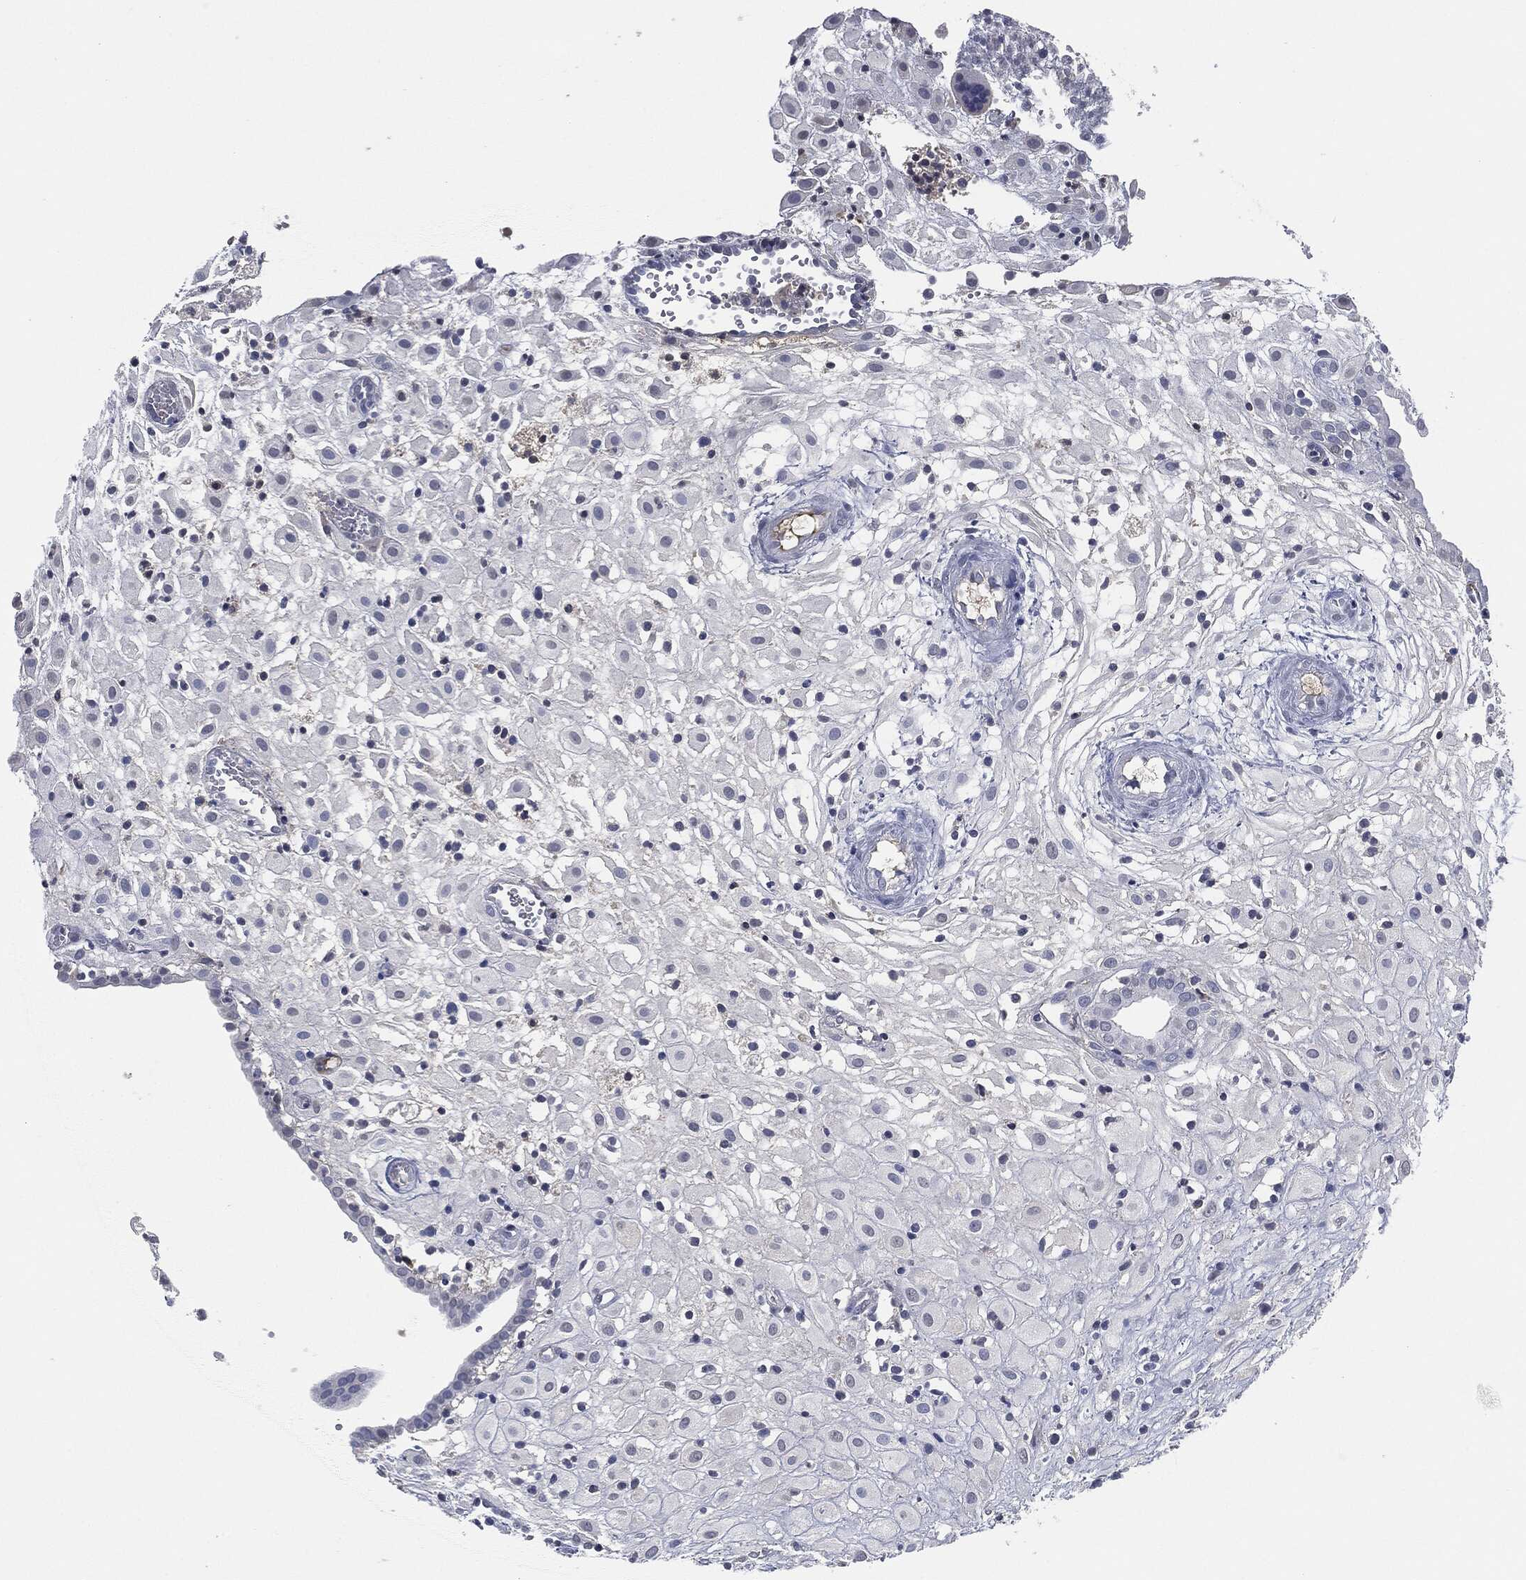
{"staining": {"intensity": "negative", "quantity": "none", "location": "none"}, "tissue": "placenta", "cell_type": "Decidual cells", "image_type": "normal", "snomed": [{"axis": "morphology", "description": "Normal tissue, NOS"}, {"axis": "topography", "description": "Placenta"}], "caption": "A high-resolution histopathology image shows immunohistochemistry staining of normal placenta, which displays no significant positivity in decidual cells.", "gene": "SIGLEC7", "patient": {"sex": "female", "age": 24}}